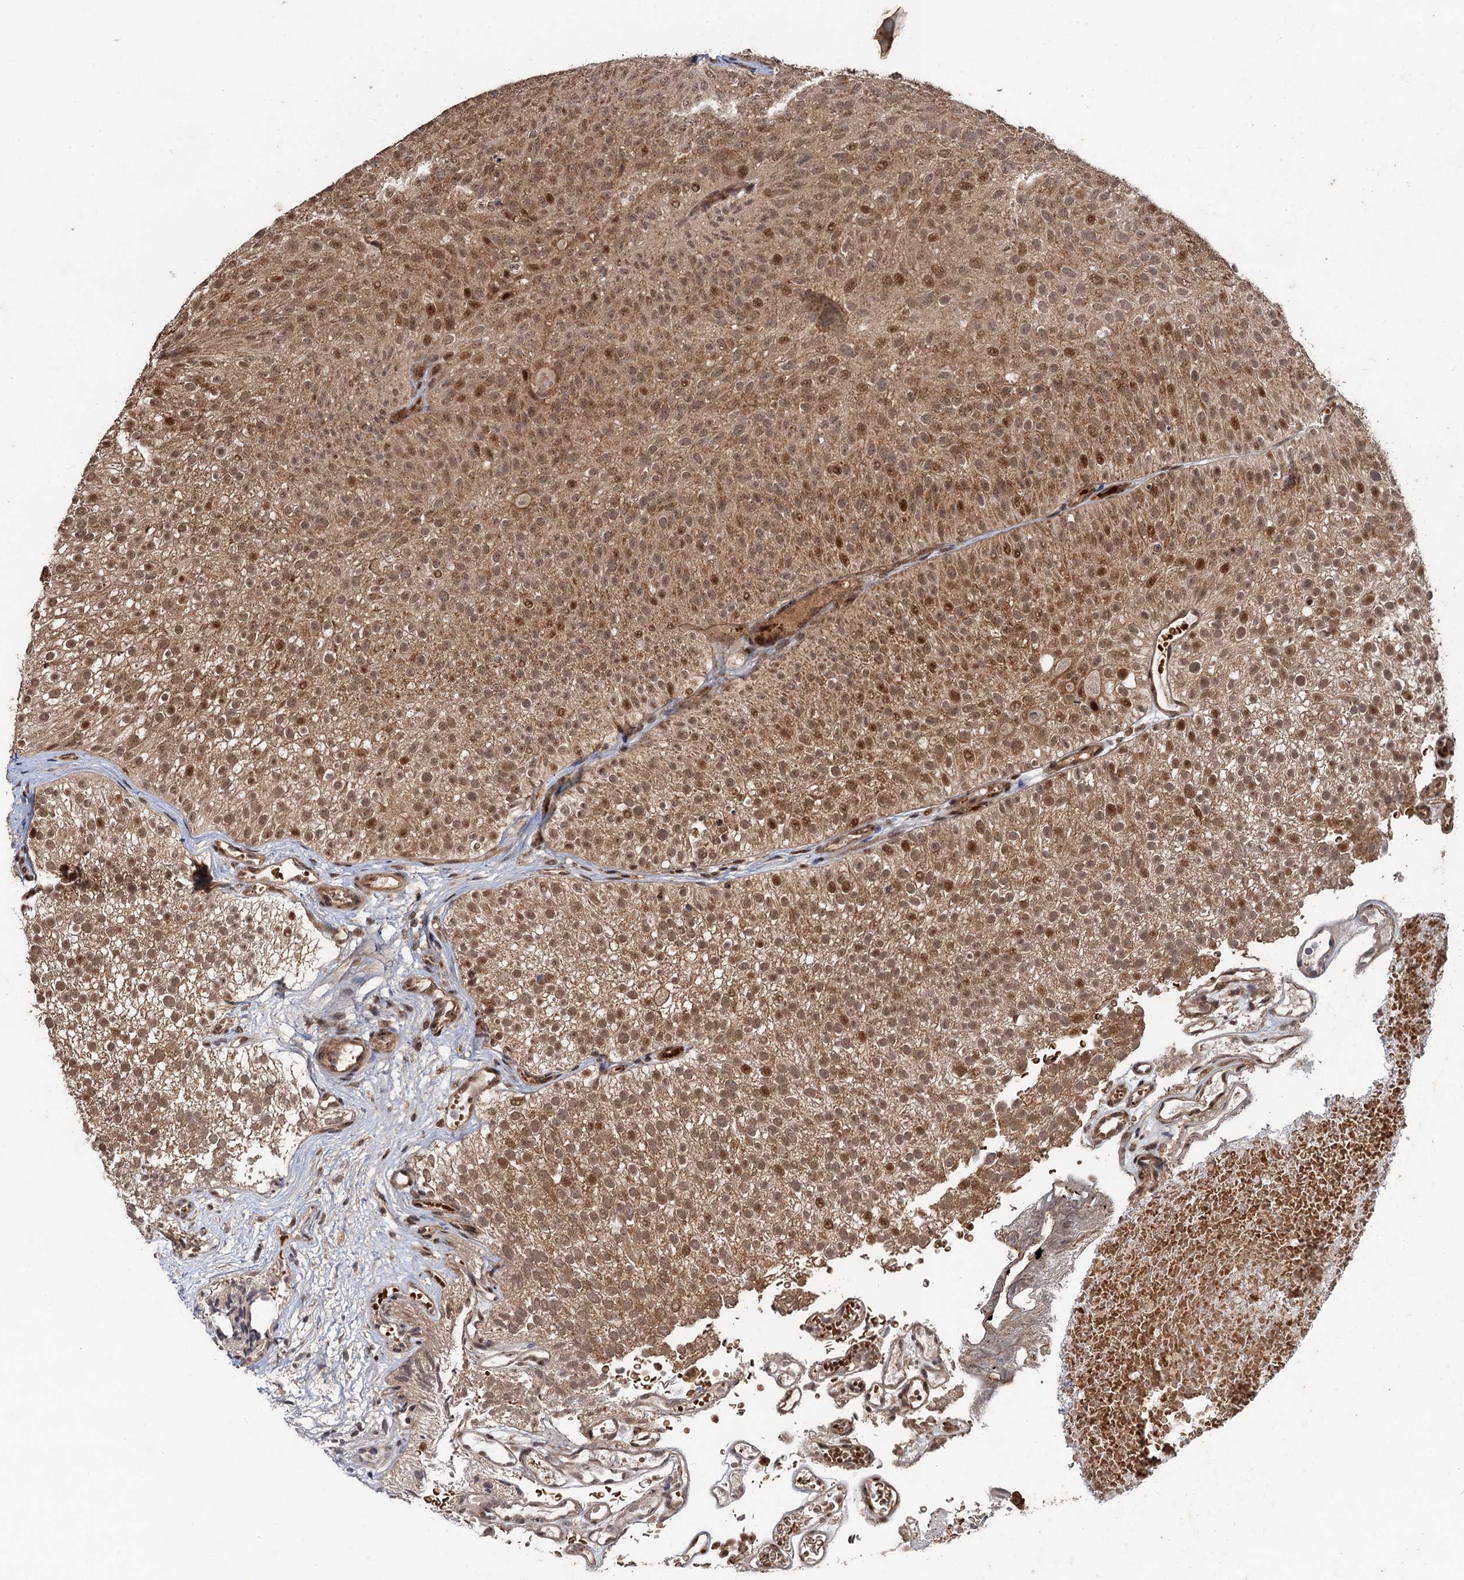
{"staining": {"intensity": "moderate", "quantity": ">75%", "location": "cytoplasmic/membranous,nuclear"}, "tissue": "urothelial cancer", "cell_type": "Tumor cells", "image_type": "cancer", "snomed": [{"axis": "morphology", "description": "Urothelial carcinoma, Low grade"}, {"axis": "topography", "description": "Urinary bladder"}], "caption": "Urothelial cancer stained with immunohistochemistry (IHC) demonstrates moderate cytoplasmic/membranous and nuclear positivity in approximately >75% of tumor cells.", "gene": "REP15", "patient": {"sex": "male", "age": 78}}